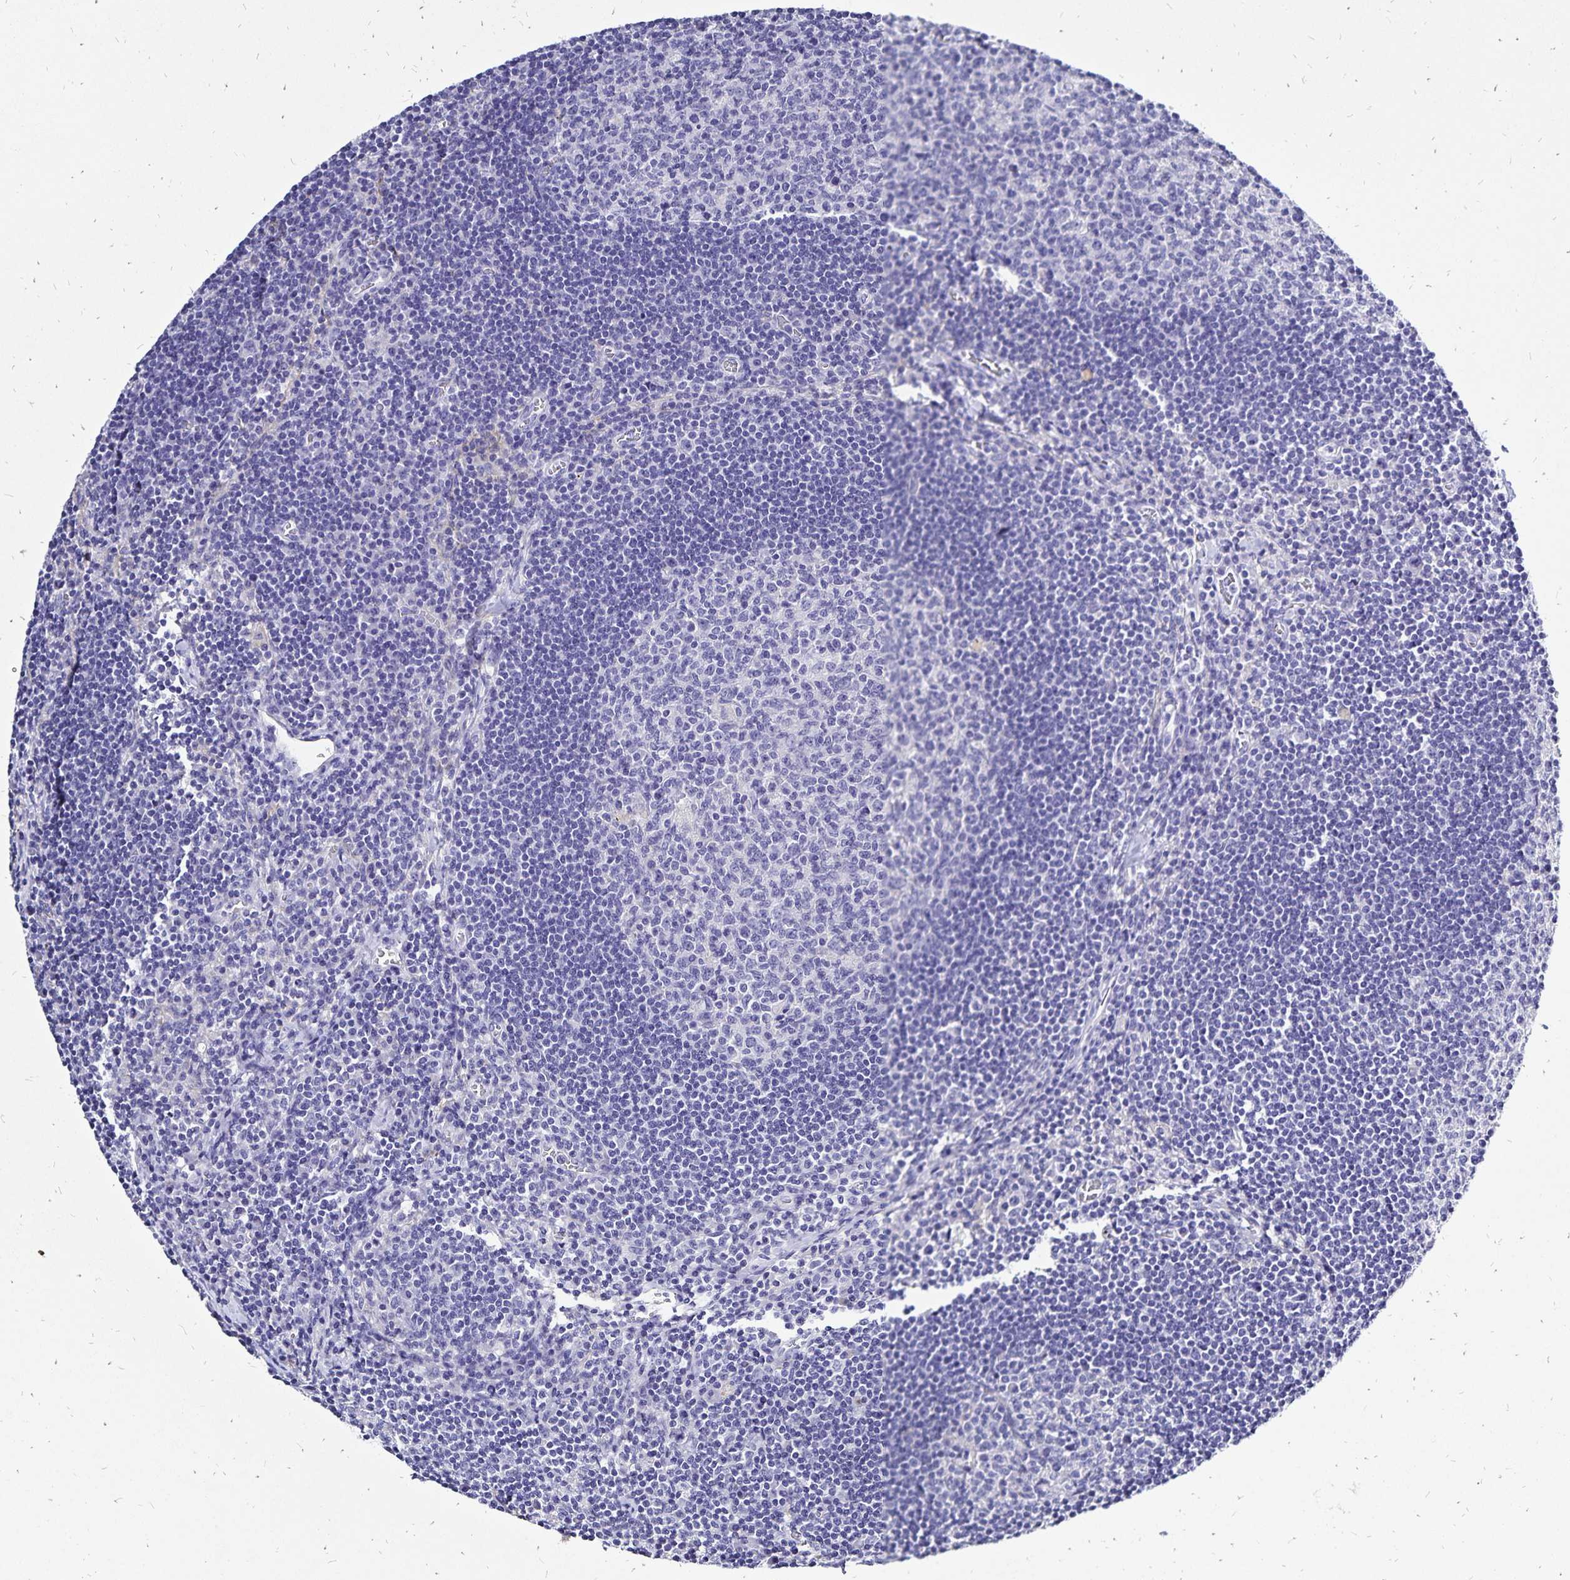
{"staining": {"intensity": "negative", "quantity": "none", "location": "none"}, "tissue": "lymph node", "cell_type": "Germinal center cells", "image_type": "normal", "snomed": [{"axis": "morphology", "description": "Normal tissue, NOS"}, {"axis": "topography", "description": "Lymph node"}], "caption": "An image of lymph node stained for a protein exhibits no brown staining in germinal center cells. (DAB (3,3'-diaminobenzidine) IHC visualized using brightfield microscopy, high magnification).", "gene": "PLAC1", "patient": {"sex": "male", "age": 67}}